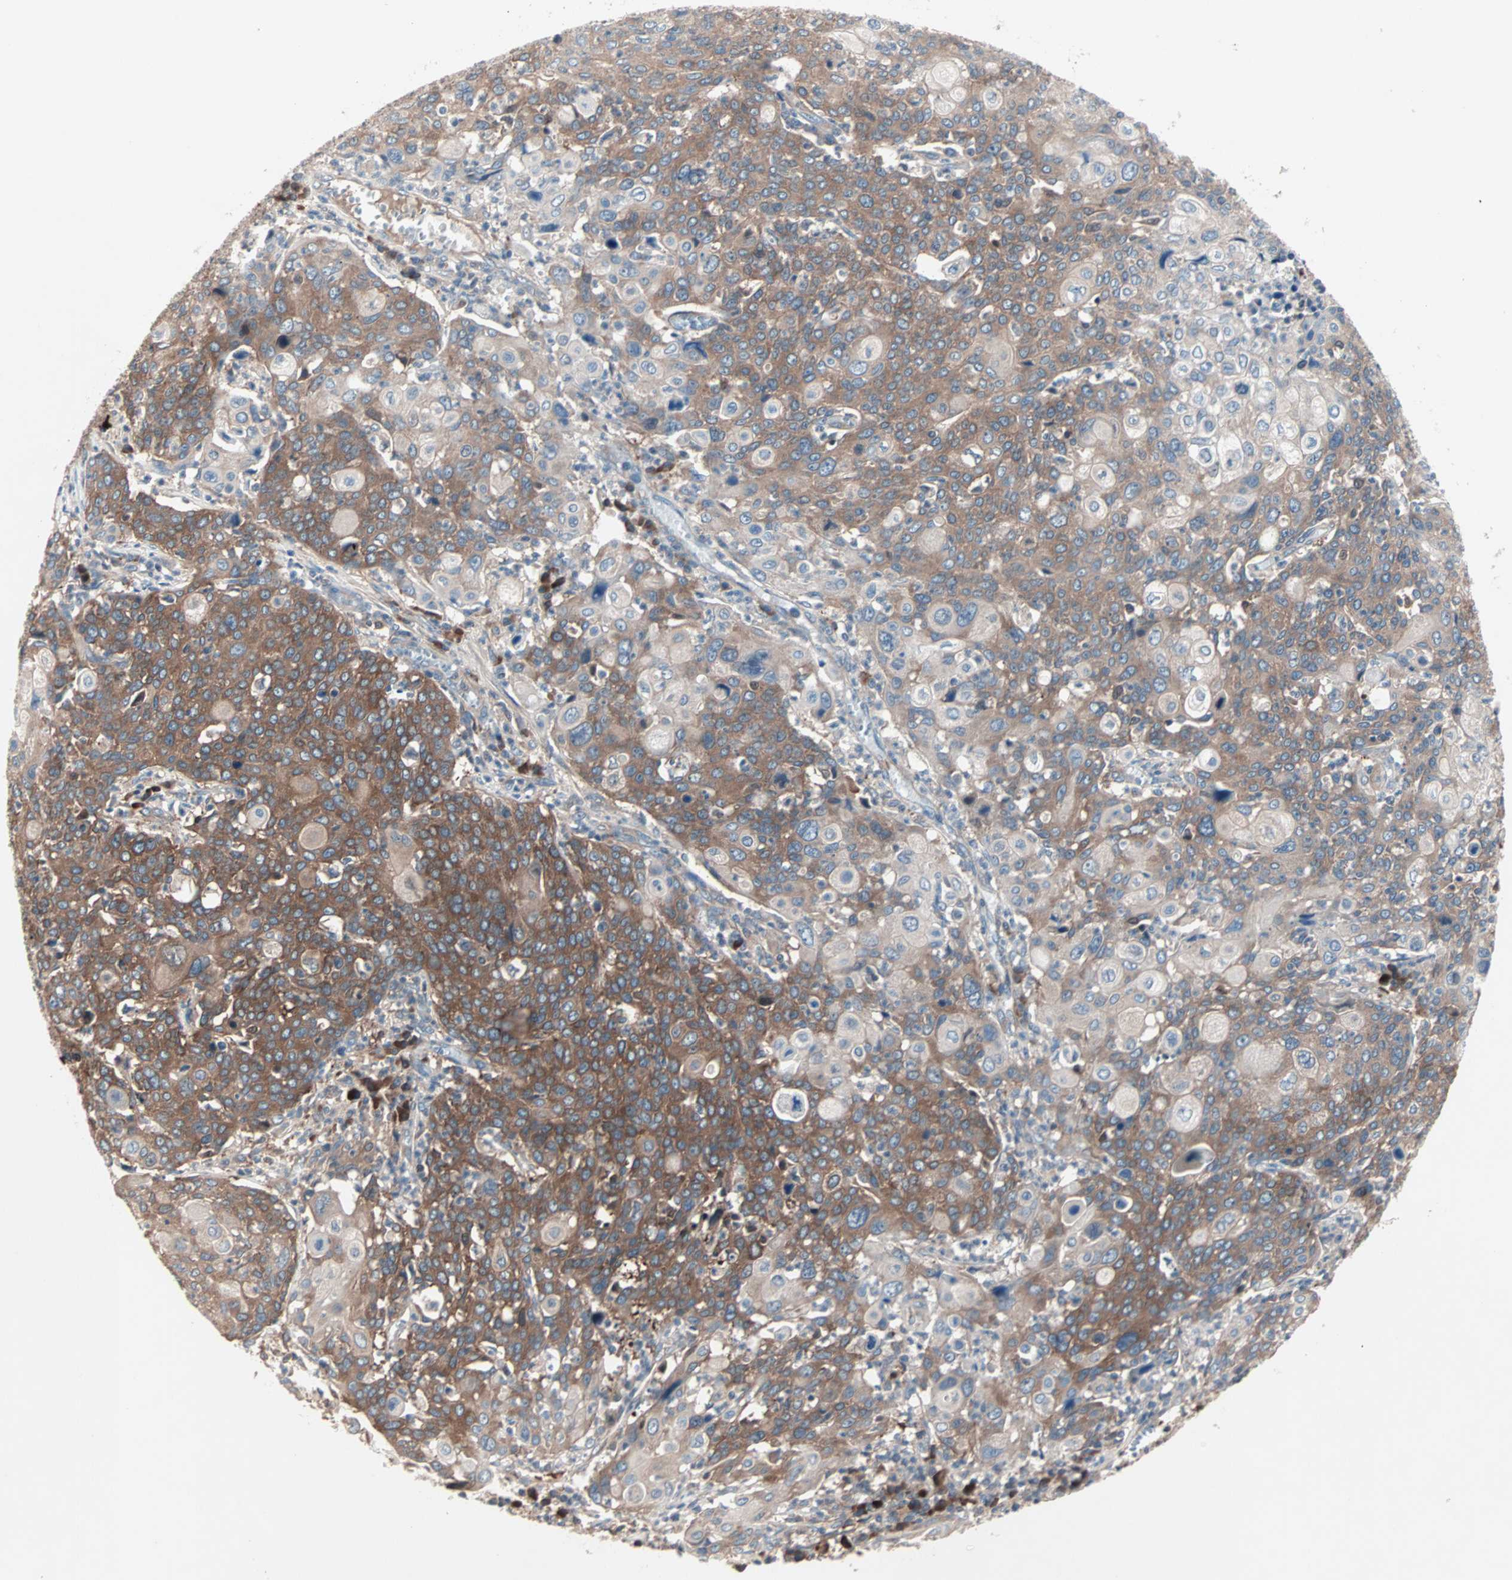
{"staining": {"intensity": "moderate", "quantity": ">75%", "location": "cytoplasmic/membranous"}, "tissue": "cervical cancer", "cell_type": "Tumor cells", "image_type": "cancer", "snomed": [{"axis": "morphology", "description": "Squamous cell carcinoma, NOS"}, {"axis": "topography", "description": "Cervix"}], "caption": "Immunohistochemistry (IHC) photomicrograph of neoplastic tissue: human cervical cancer (squamous cell carcinoma) stained using immunohistochemistry (IHC) demonstrates medium levels of moderate protein expression localized specifically in the cytoplasmic/membranous of tumor cells, appearing as a cytoplasmic/membranous brown color.", "gene": "CAD", "patient": {"sex": "female", "age": 40}}